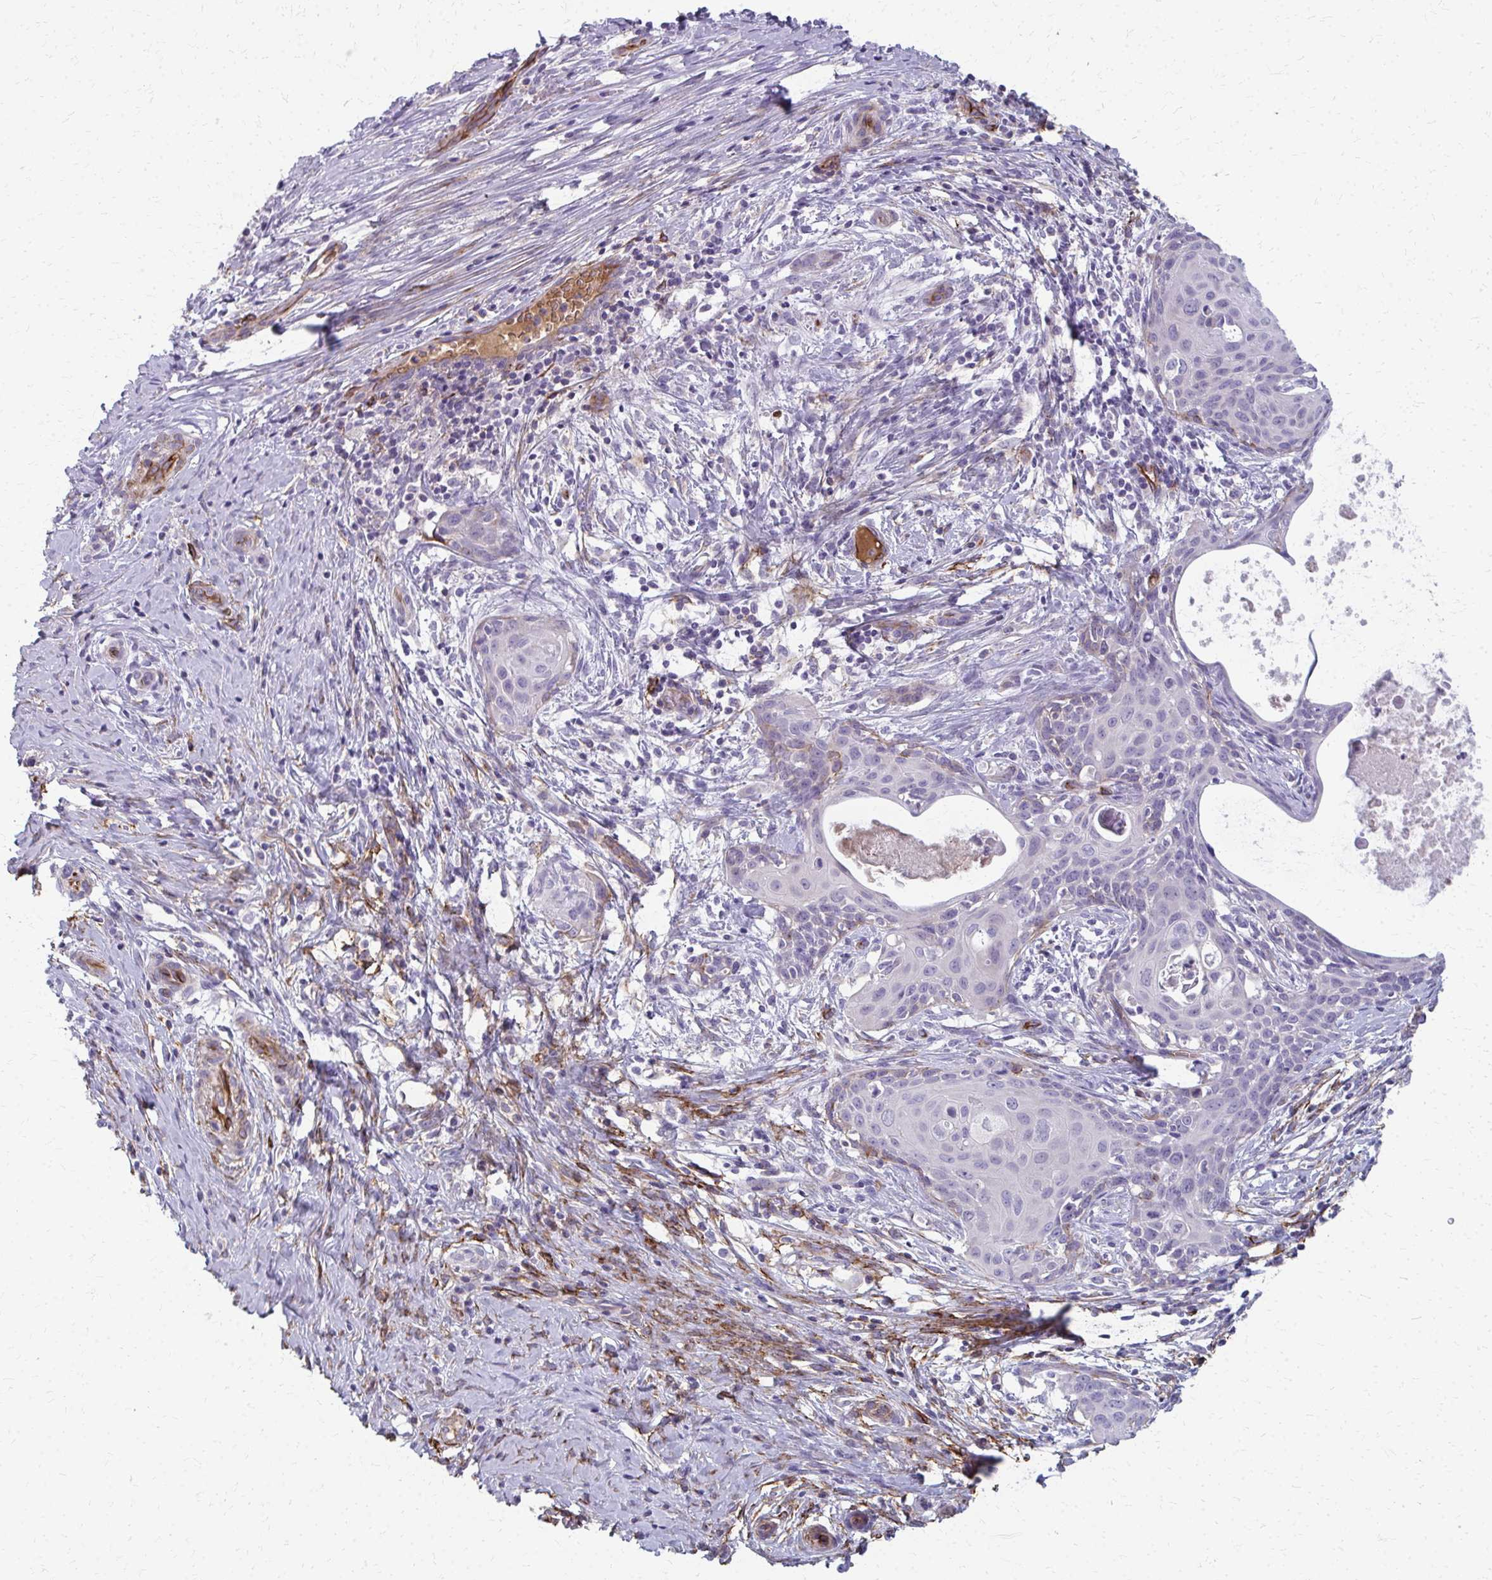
{"staining": {"intensity": "negative", "quantity": "none", "location": "none"}, "tissue": "cervical cancer", "cell_type": "Tumor cells", "image_type": "cancer", "snomed": [{"axis": "morphology", "description": "Squamous cell carcinoma, NOS"}, {"axis": "morphology", "description": "Adenocarcinoma, NOS"}, {"axis": "topography", "description": "Cervix"}], "caption": "DAB (3,3'-diaminobenzidine) immunohistochemical staining of cervical cancer (squamous cell carcinoma) shows no significant positivity in tumor cells.", "gene": "ADIPOQ", "patient": {"sex": "female", "age": 52}}